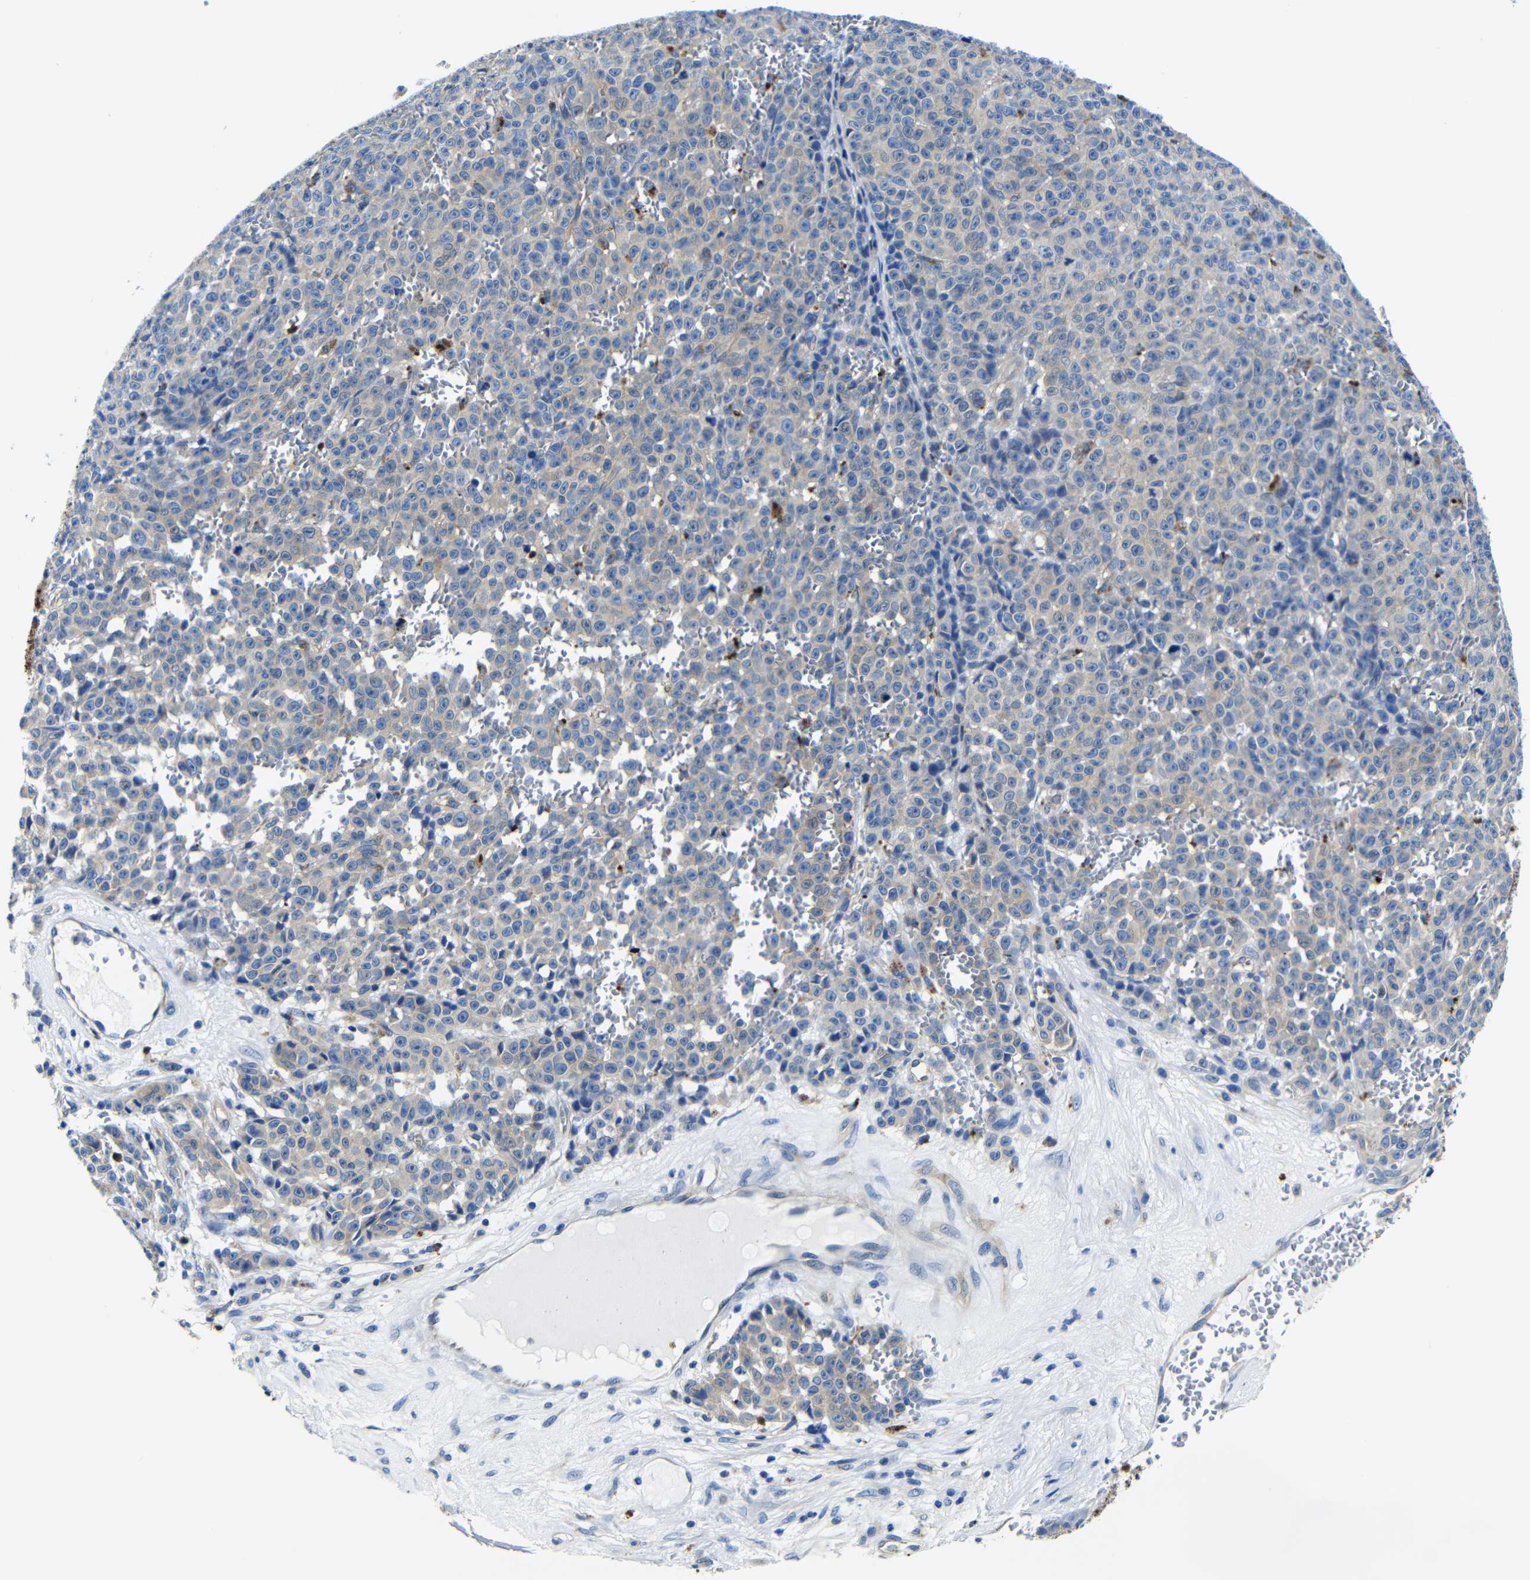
{"staining": {"intensity": "weak", "quantity": "25%-75%", "location": "cytoplasmic/membranous"}, "tissue": "melanoma", "cell_type": "Tumor cells", "image_type": "cancer", "snomed": [{"axis": "morphology", "description": "Malignant melanoma, NOS"}, {"axis": "topography", "description": "Skin"}], "caption": "Immunohistochemical staining of melanoma demonstrates low levels of weak cytoplasmic/membranous positivity in approximately 25%-75% of tumor cells. (Brightfield microscopy of DAB IHC at high magnification).", "gene": "GIMAP2", "patient": {"sex": "female", "age": 82}}